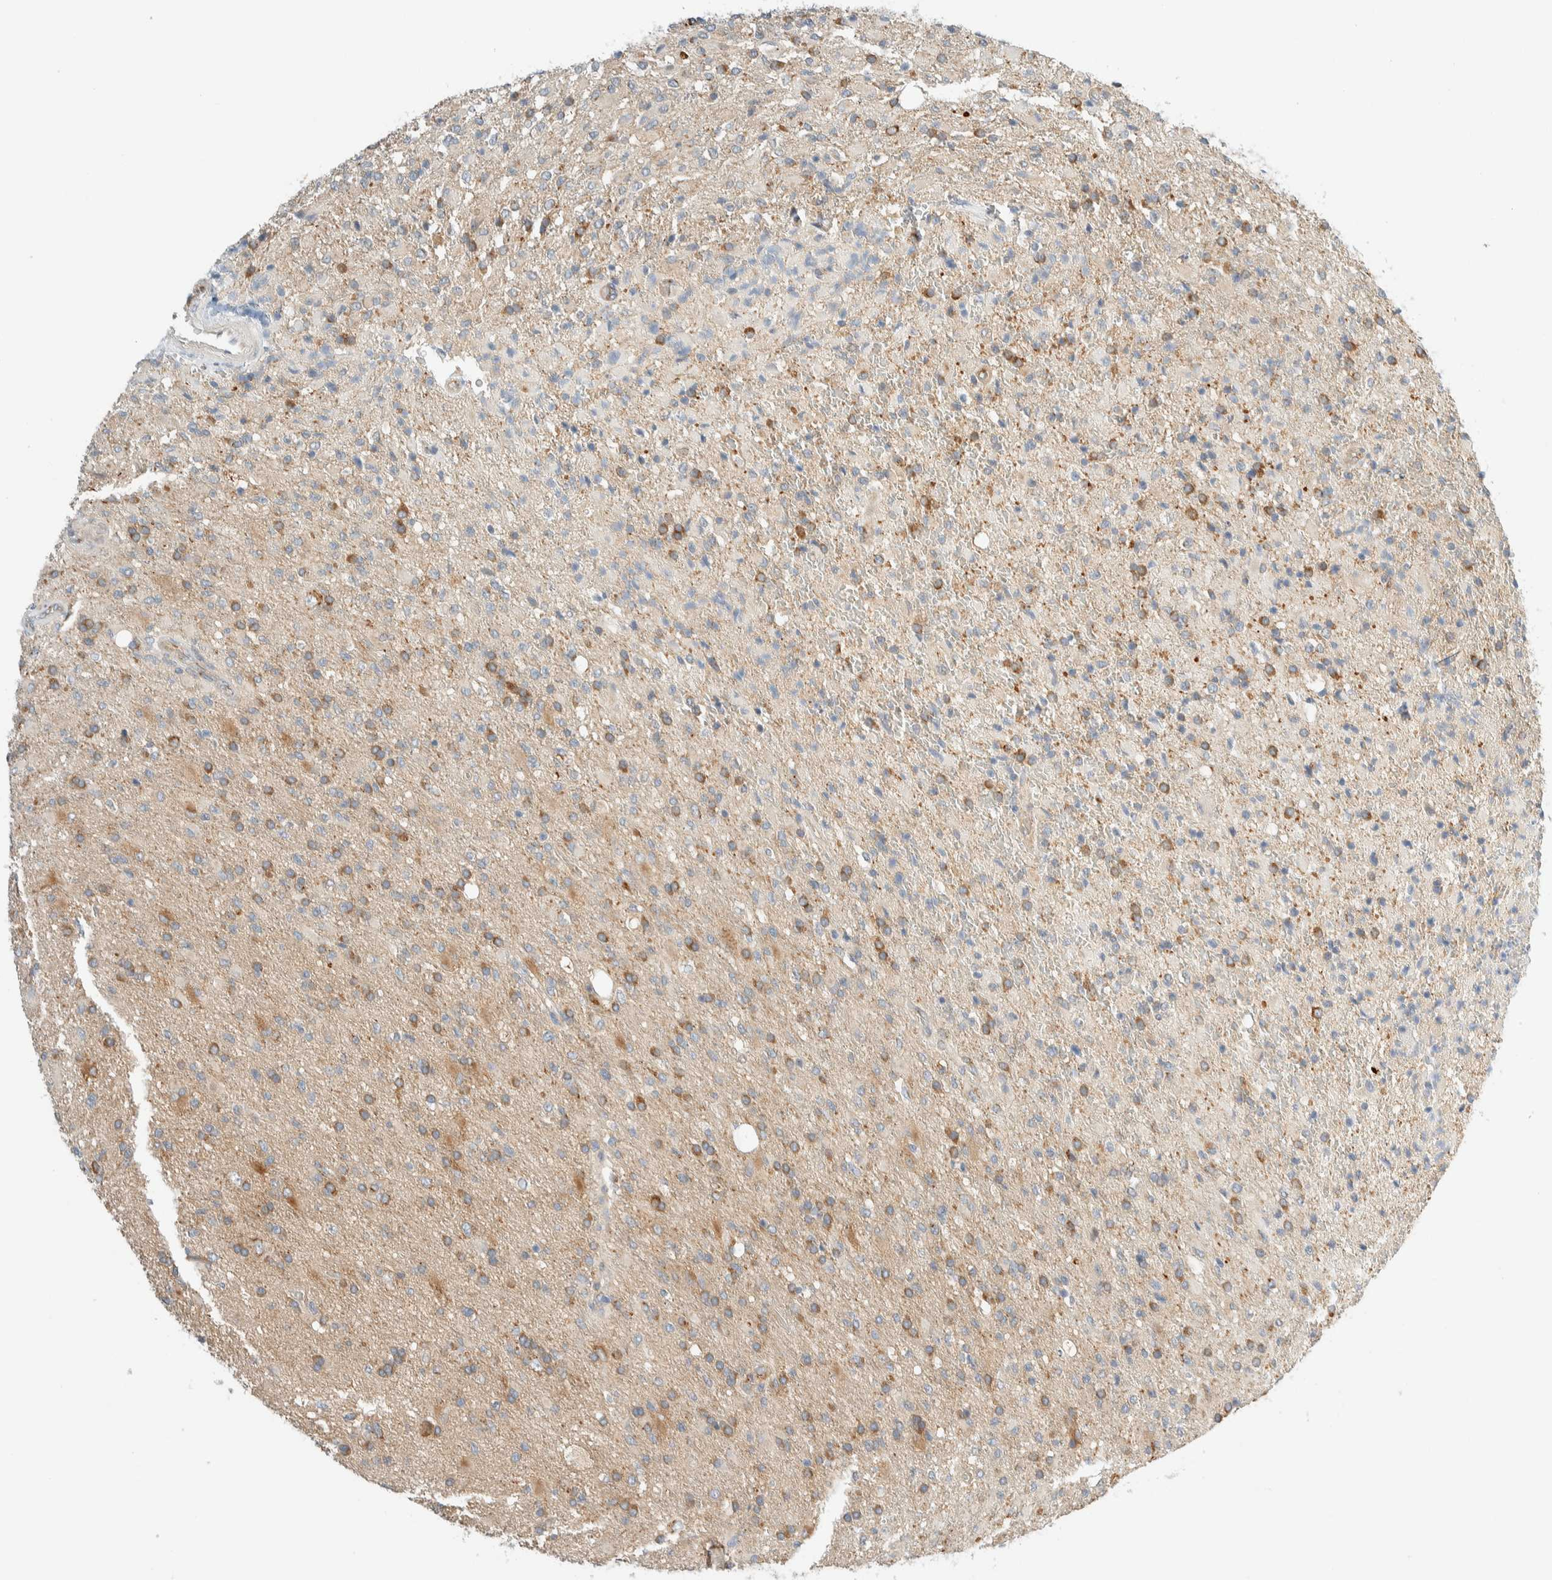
{"staining": {"intensity": "moderate", "quantity": "25%-75%", "location": "cytoplasmic/membranous"}, "tissue": "glioma", "cell_type": "Tumor cells", "image_type": "cancer", "snomed": [{"axis": "morphology", "description": "Glioma, malignant, High grade"}, {"axis": "topography", "description": "Brain"}], "caption": "A brown stain labels moderate cytoplasmic/membranous positivity of a protein in human malignant high-grade glioma tumor cells.", "gene": "TMEM184B", "patient": {"sex": "male", "age": 71}}